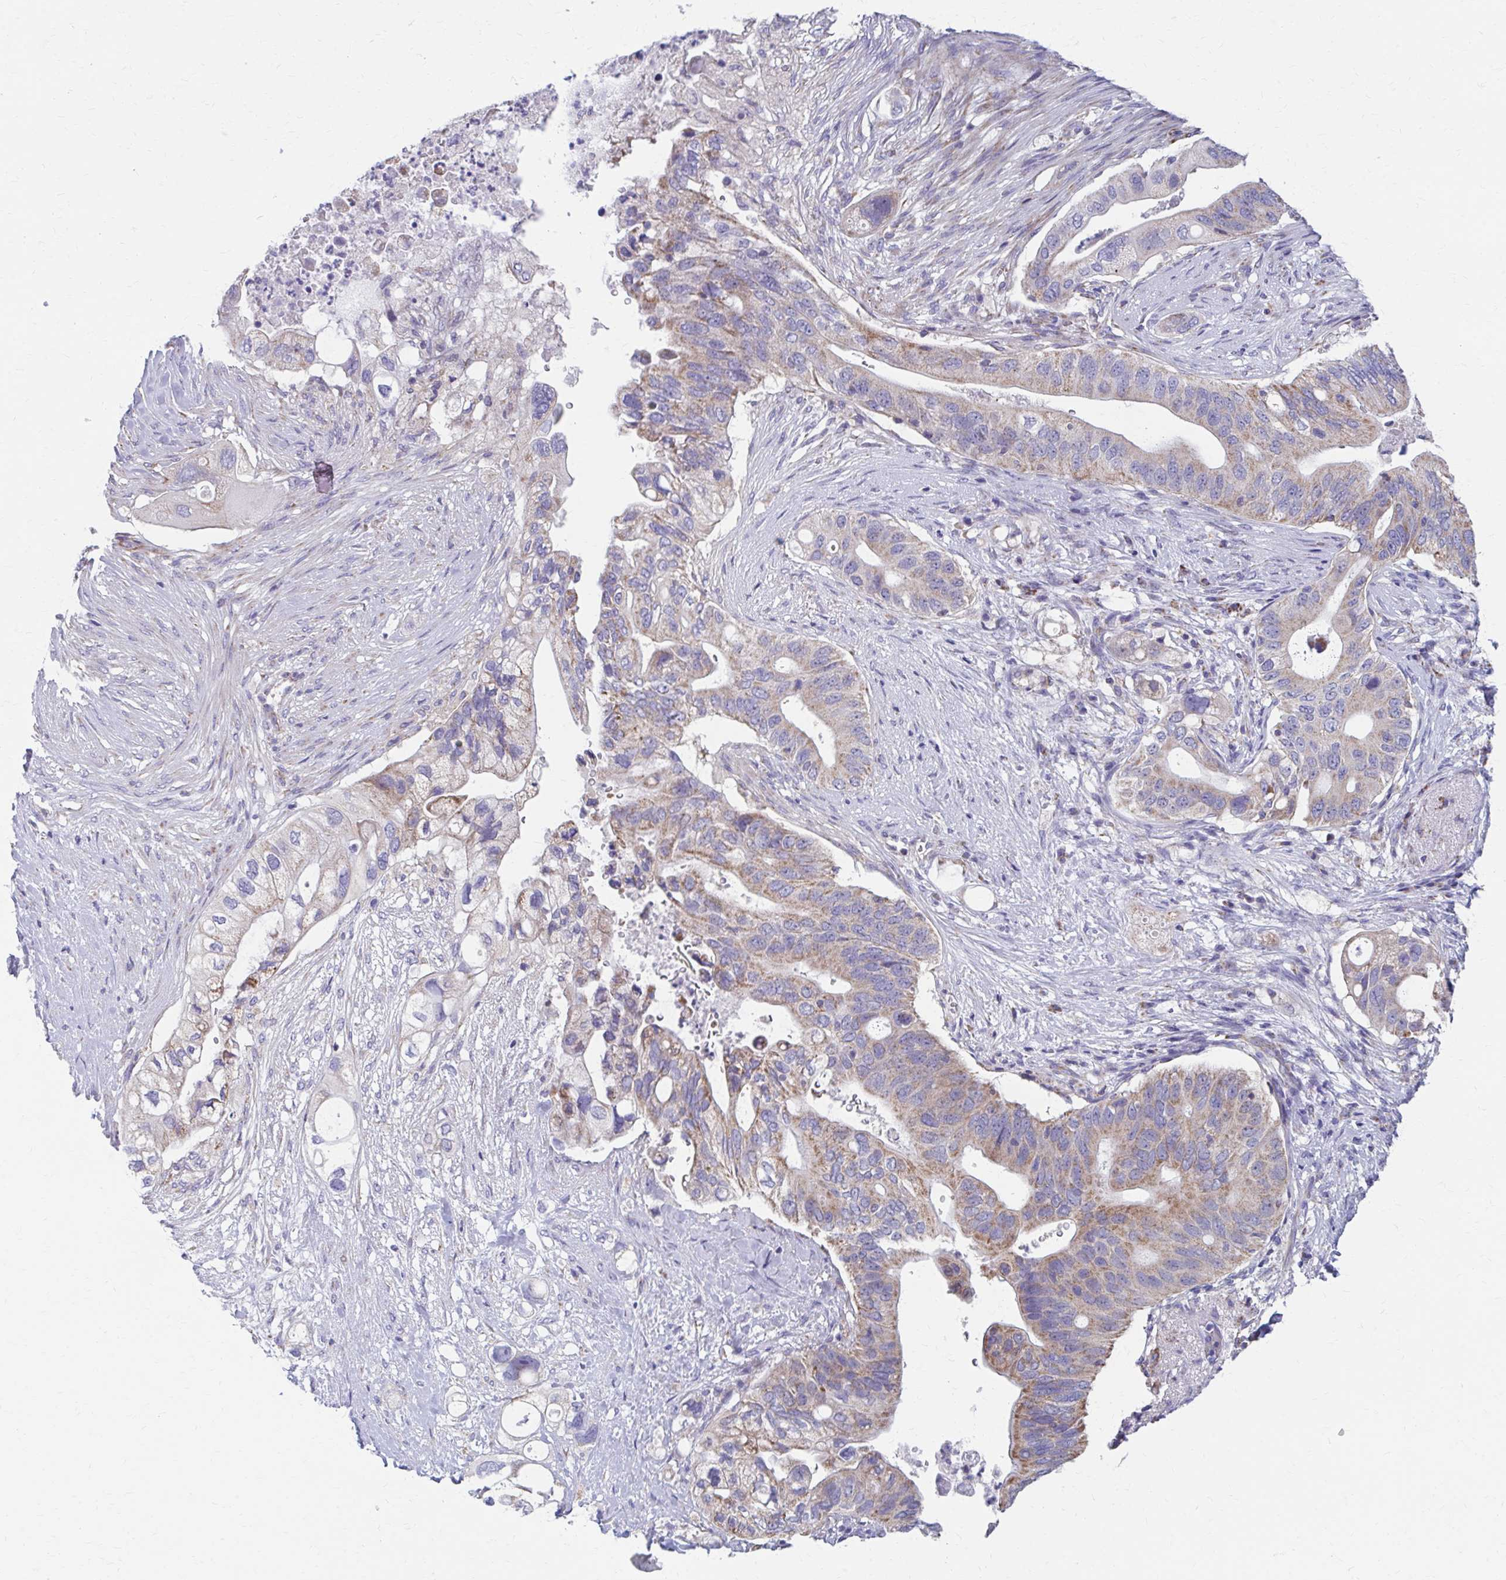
{"staining": {"intensity": "weak", "quantity": "25%-75%", "location": "cytoplasmic/membranous"}, "tissue": "pancreatic cancer", "cell_type": "Tumor cells", "image_type": "cancer", "snomed": [{"axis": "morphology", "description": "Adenocarcinoma, NOS"}, {"axis": "topography", "description": "Pancreas"}], "caption": "Protein positivity by IHC shows weak cytoplasmic/membranous expression in about 25%-75% of tumor cells in pancreatic cancer (adenocarcinoma).", "gene": "RCC1L", "patient": {"sex": "female", "age": 72}}